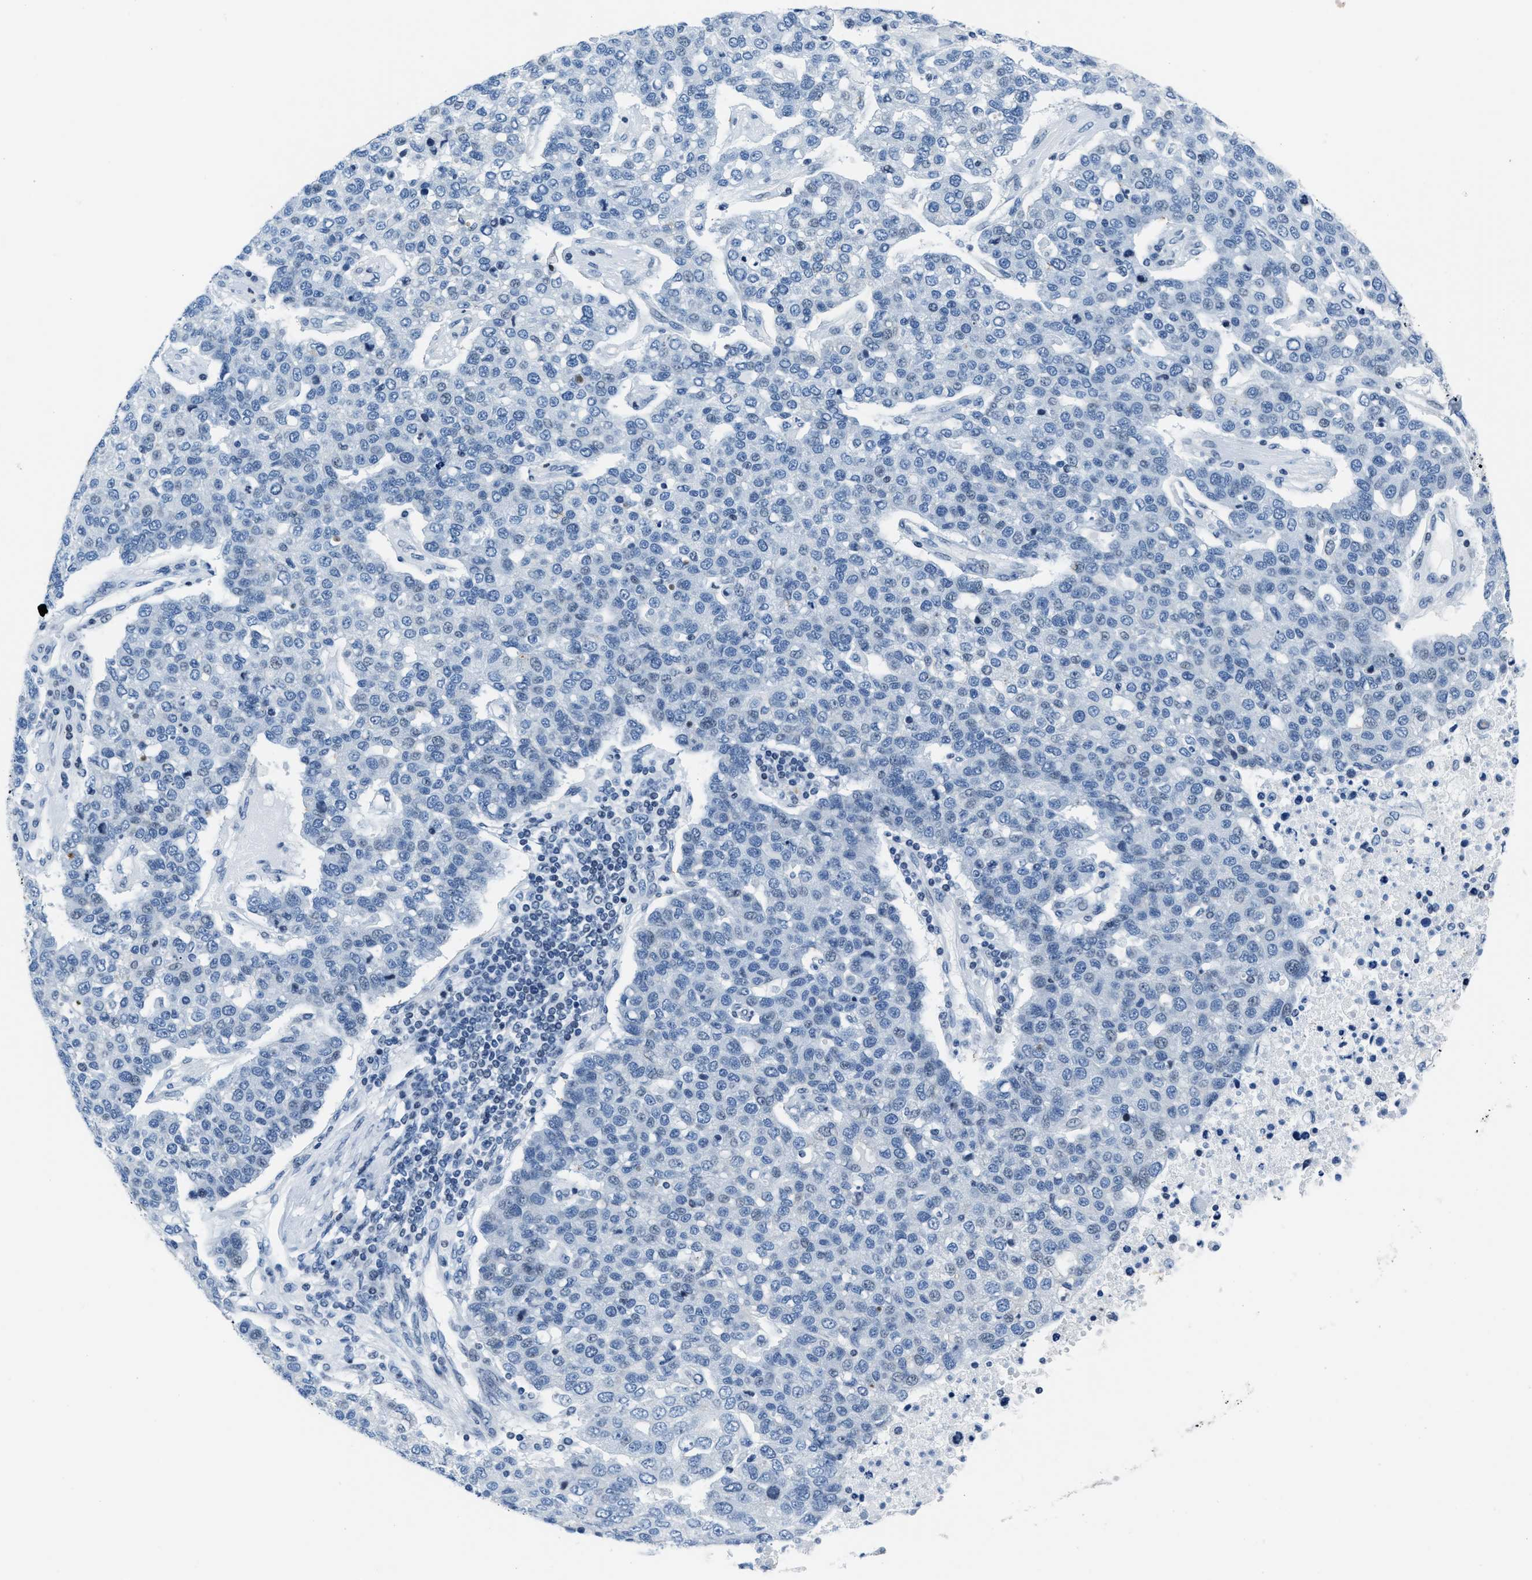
{"staining": {"intensity": "negative", "quantity": "none", "location": "none"}, "tissue": "pancreatic cancer", "cell_type": "Tumor cells", "image_type": "cancer", "snomed": [{"axis": "morphology", "description": "Adenocarcinoma, NOS"}, {"axis": "topography", "description": "Pancreas"}], "caption": "High magnification brightfield microscopy of adenocarcinoma (pancreatic) stained with DAB (3,3'-diaminobenzidine) (brown) and counterstained with hematoxylin (blue): tumor cells show no significant staining.", "gene": "ASZ1", "patient": {"sex": "female", "age": 61}}